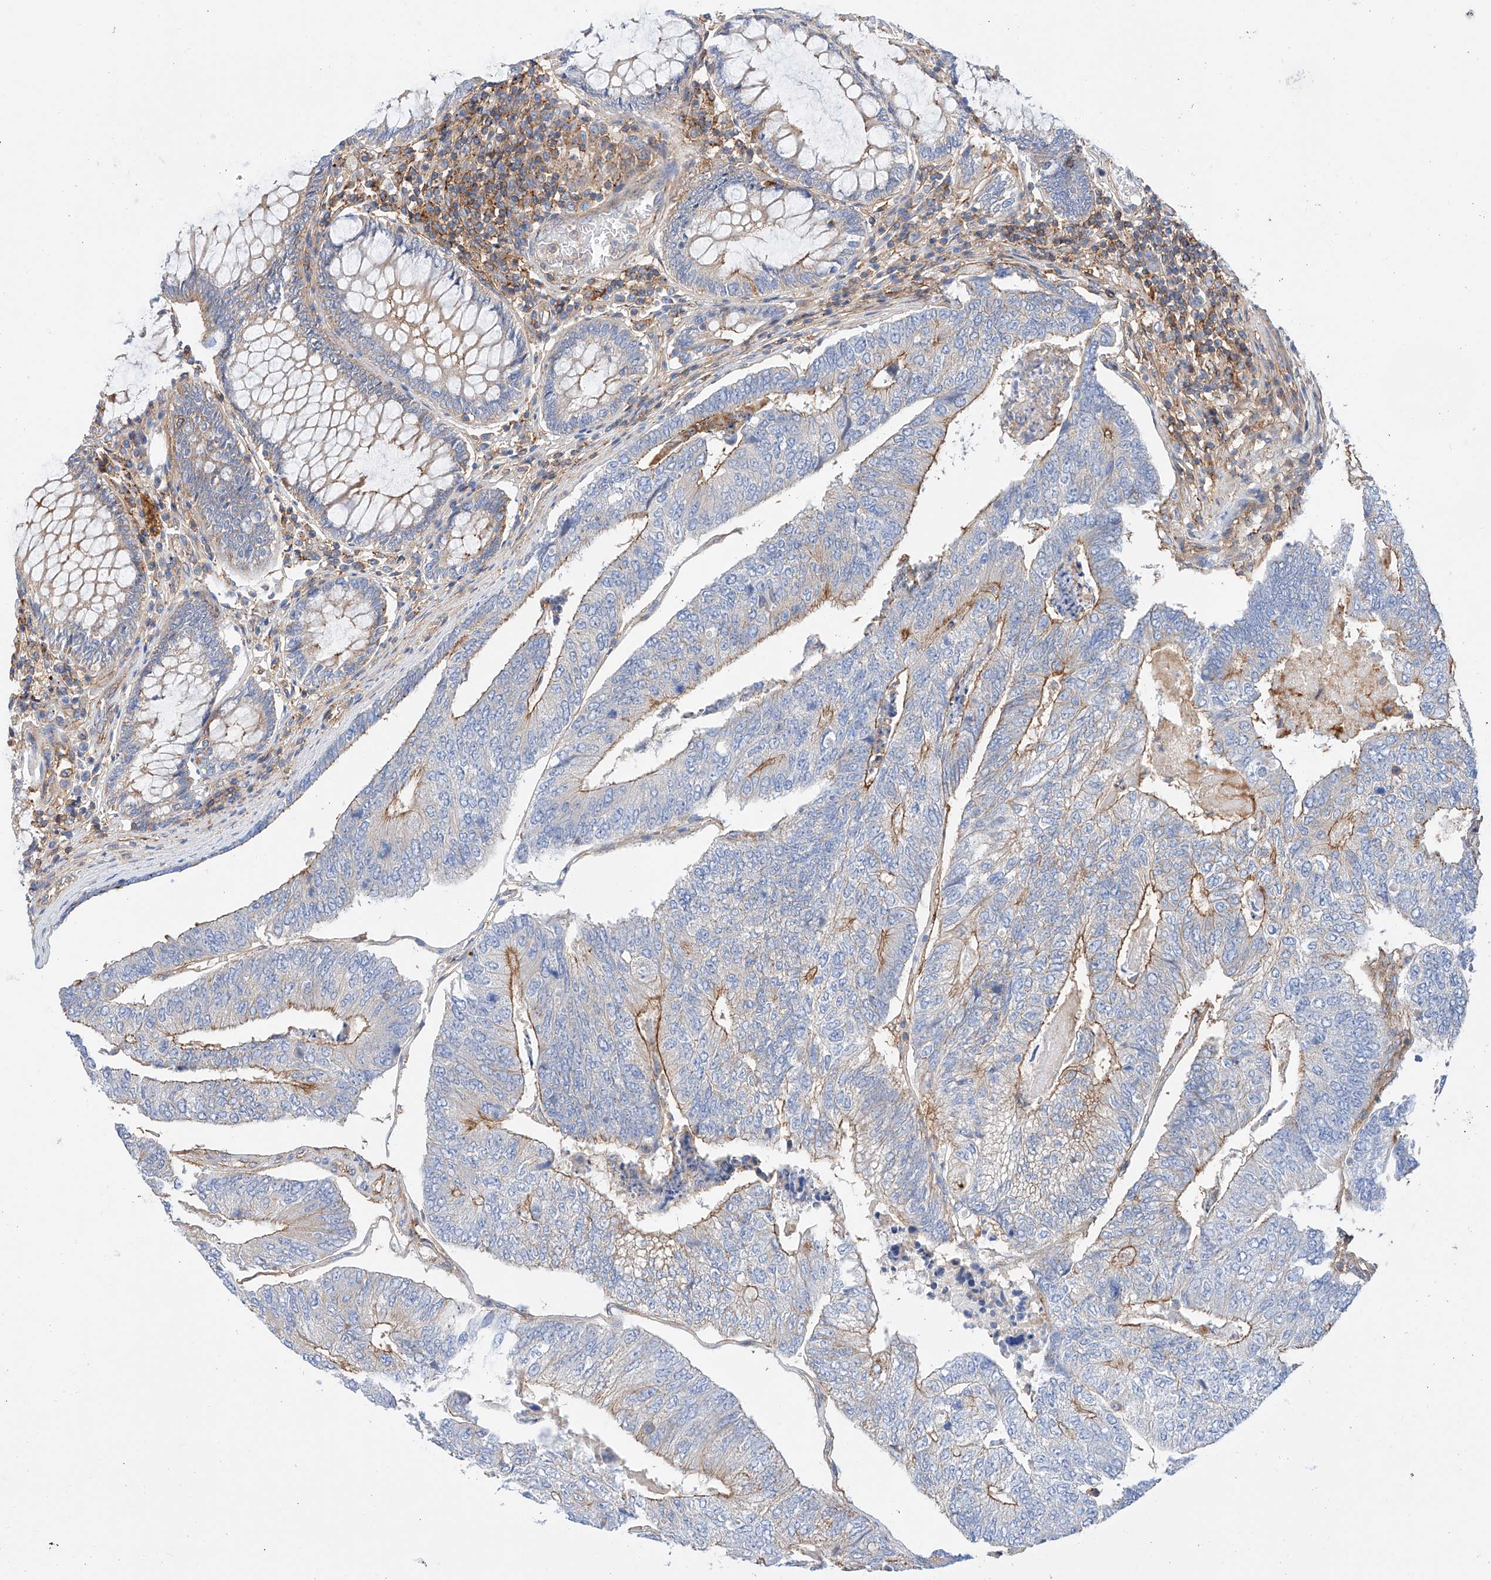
{"staining": {"intensity": "moderate", "quantity": "25%-75%", "location": "cytoplasmic/membranous"}, "tissue": "colorectal cancer", "cell_type": "Tumor cells", "image_type": "cancer", "snomed": [{"axis": "morphology", "description": "Adenocarcinoma, NOS"}, {"axis": "topography", "description": "Colon"}], "caption": "The micrograph exhibits immunohistochemical staining of colorectal adenocarcinoma. There is moderate cytoplasmic/membranous expression is present in about 25%-75% of tumor cells.", "gene": "HAUS4", "patient": {"sex": "female", "age": 67}}